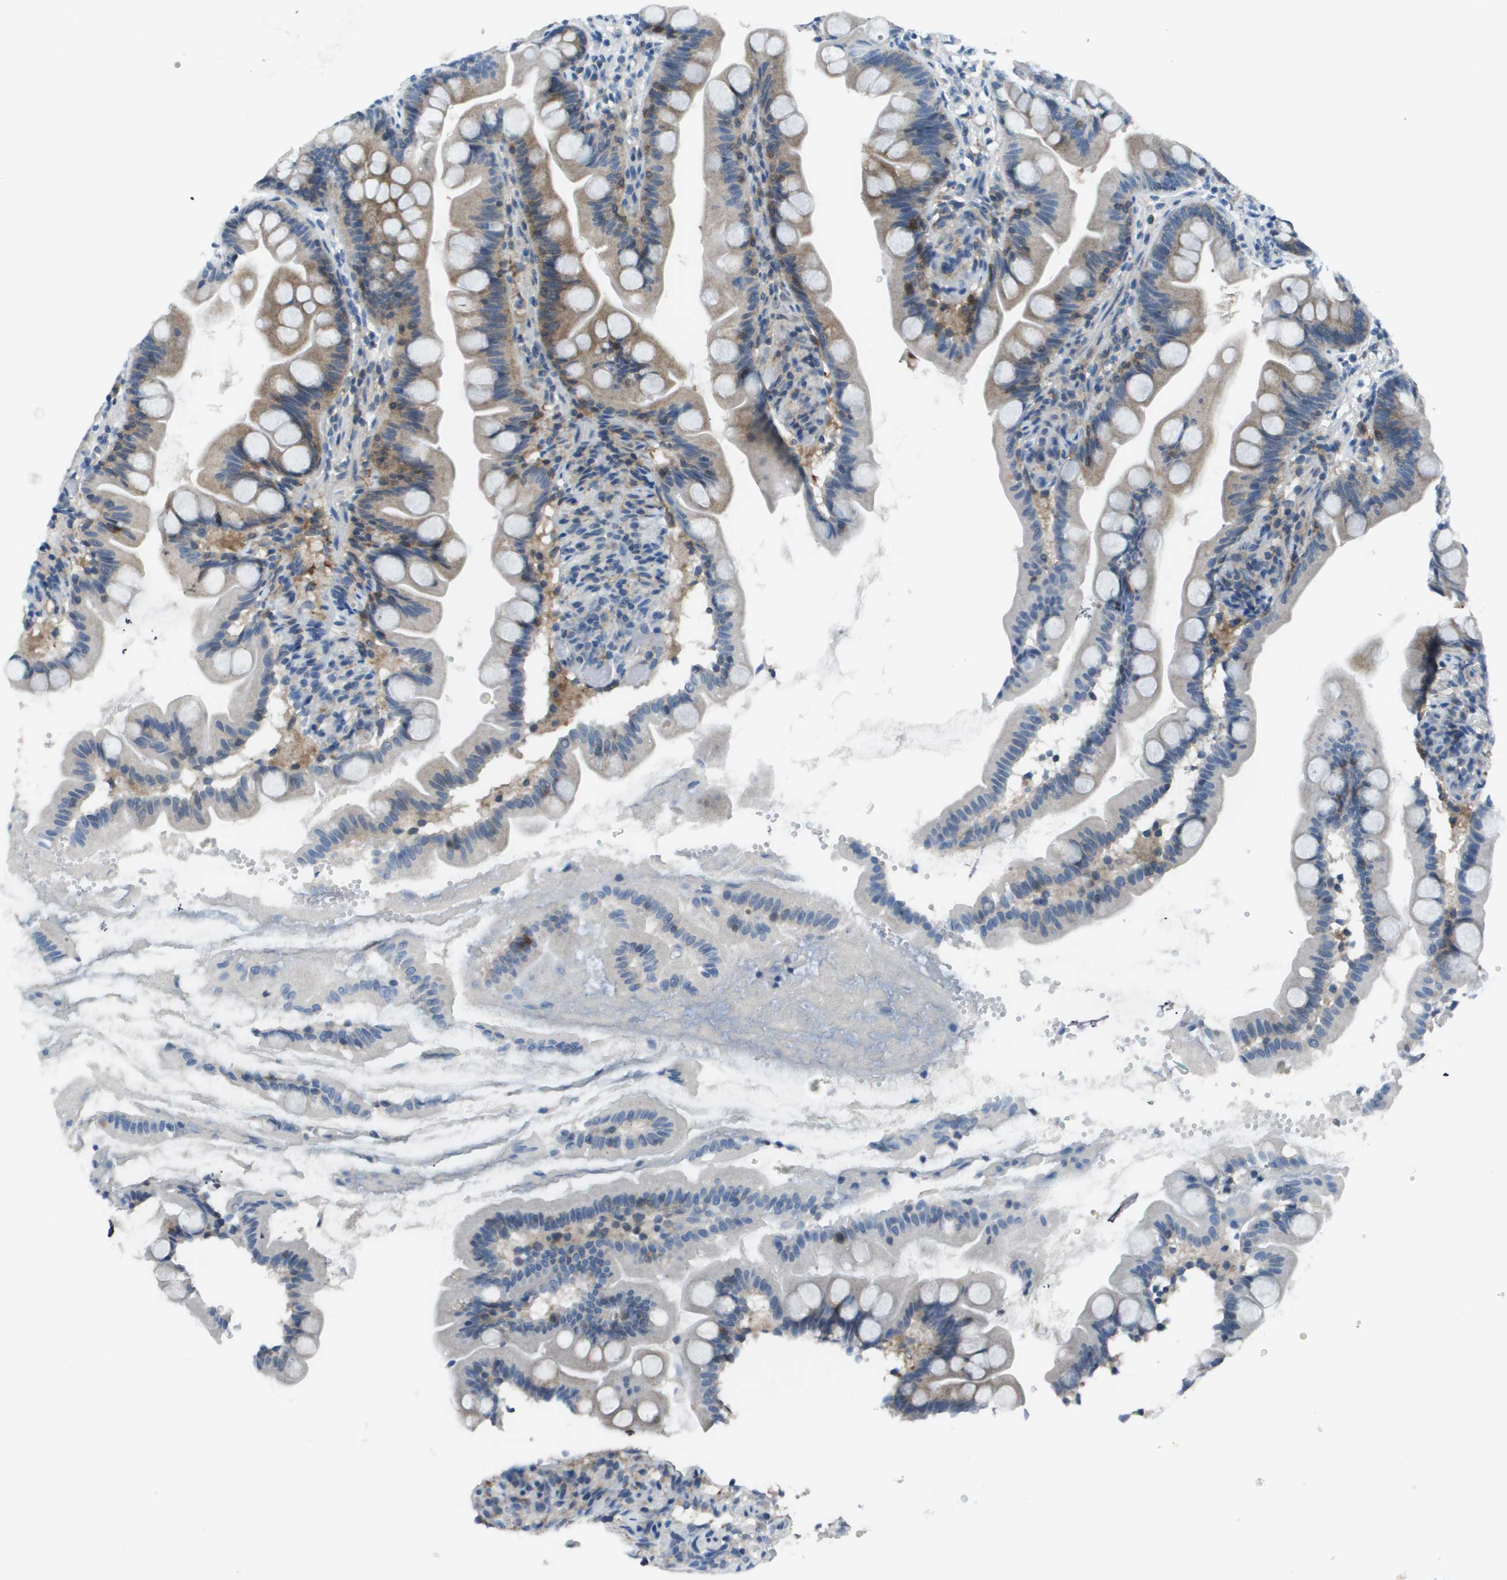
{"staining": {"intensity": "moderate", "quantity": "<25%", "location": "cytoplasmic/membranous"}, "tissue": "small intestine", "cell_type": "Glandular cells", "image_type": "normal", "snomed": [{"axis": "morphology", "description": "Normal tissue, NOS"}, {"axis": "topography", "description": "Small intestine"}], "caption": "A low amount of moderate cytoplasmic/membranous positivity is identified in about <25% of glandular cells in normal small intestine. The staining was performed using DAB (3,3'-diaminobenzidine), with brown indicating positive protein expression. Nuclei are stained blue with hematoxylin.", "gene": "STIP1", "patient": {"sex": "female", "age": 56}}